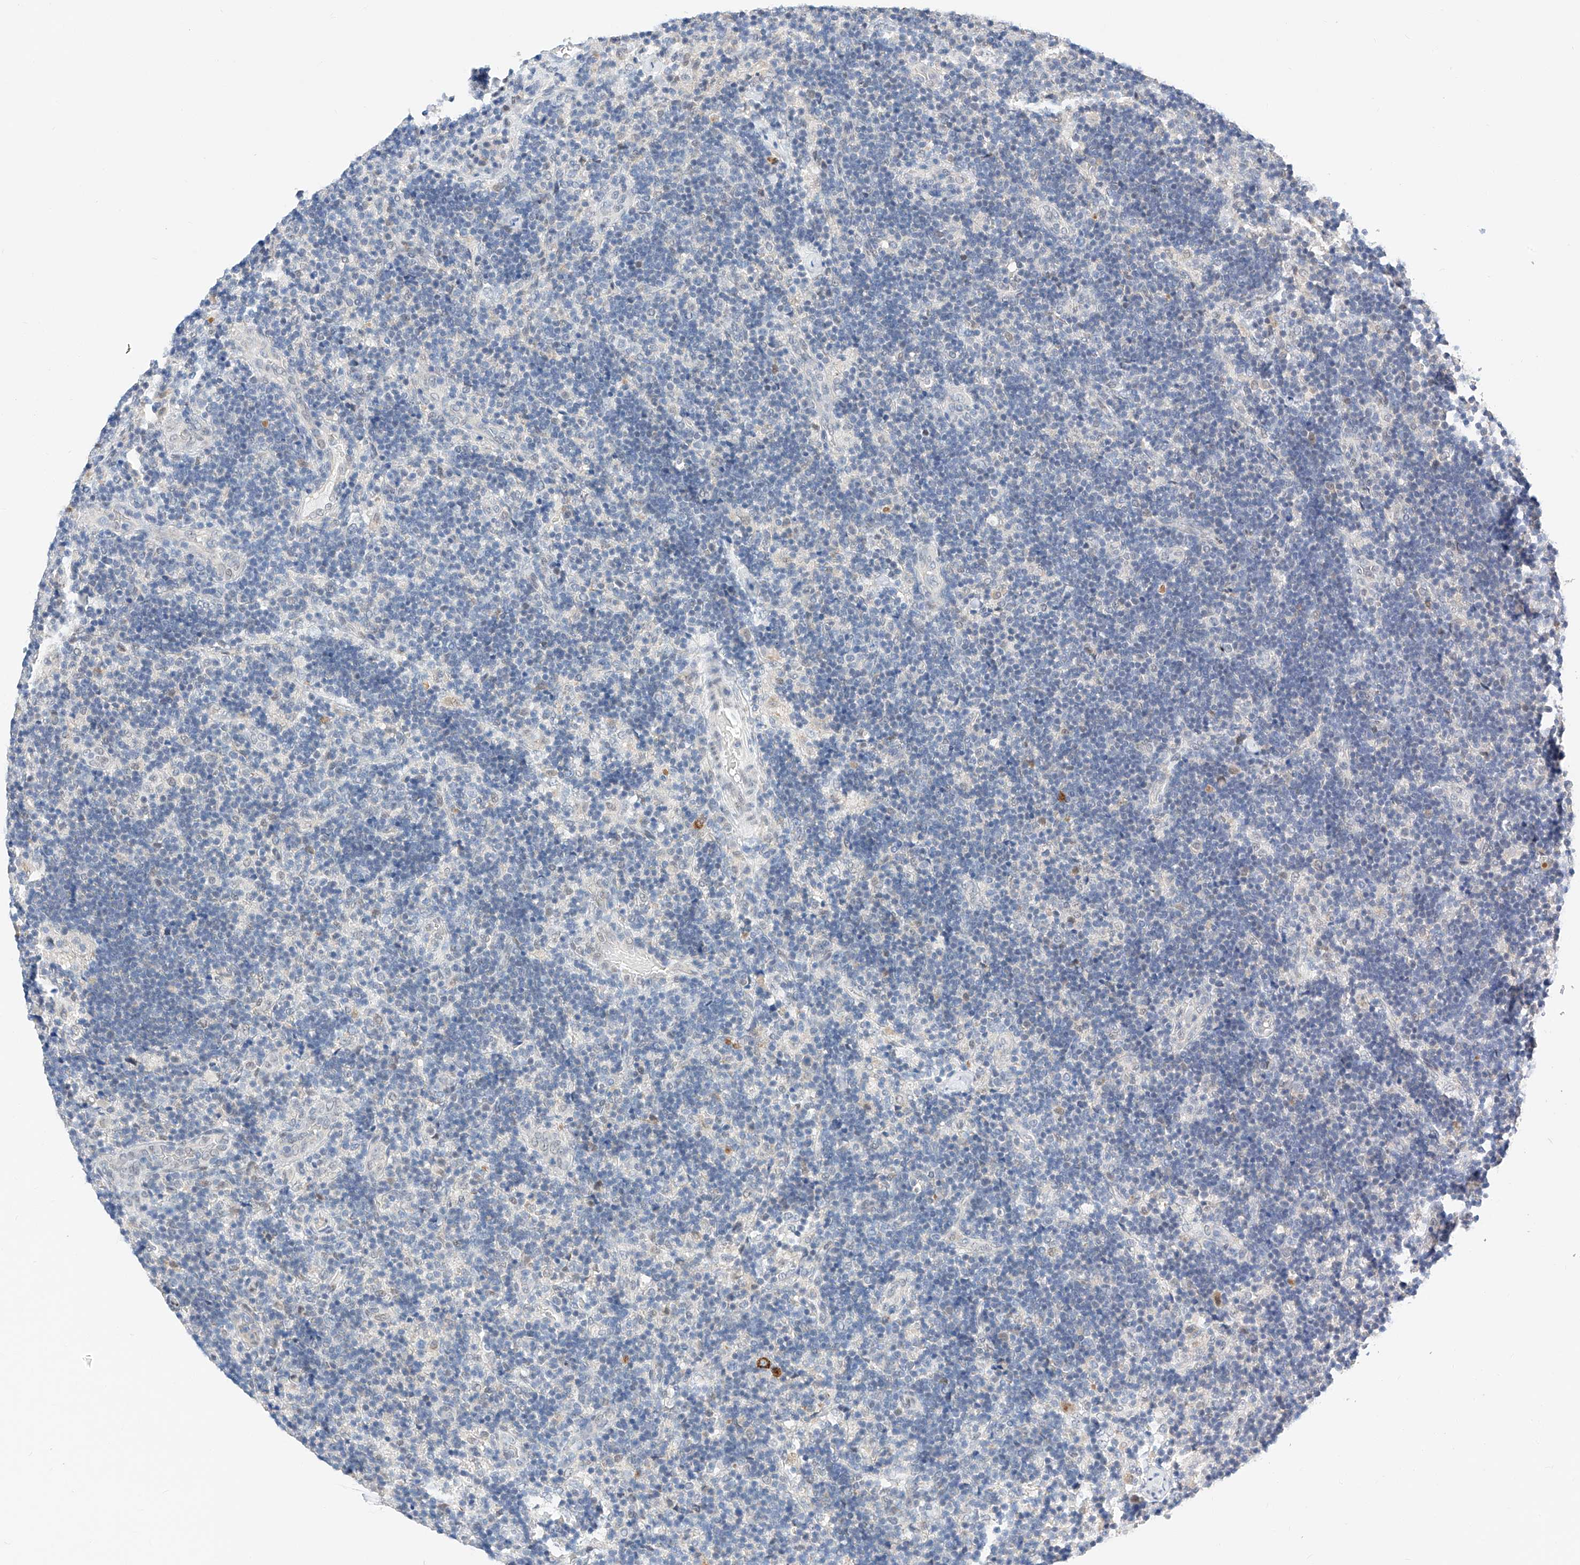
{"staining": {"intensity": "negative", "quantity": "none", "location": "none"}, "tissue": "lymph node", "cell_type": "Germinal center cells", "image_type": "normal", "snomed": [{"axis": "morphology", "description": "Normal tissue, NOS"}, {"axis": "topography", "description": "Lymph node"}], "caption": "Immunohistochemistry (IHC) of benign human lymph node shows no expression in germinal center cells.", "gene": "KCNJ1", "patient": {"sex": "female", "age": 22}}